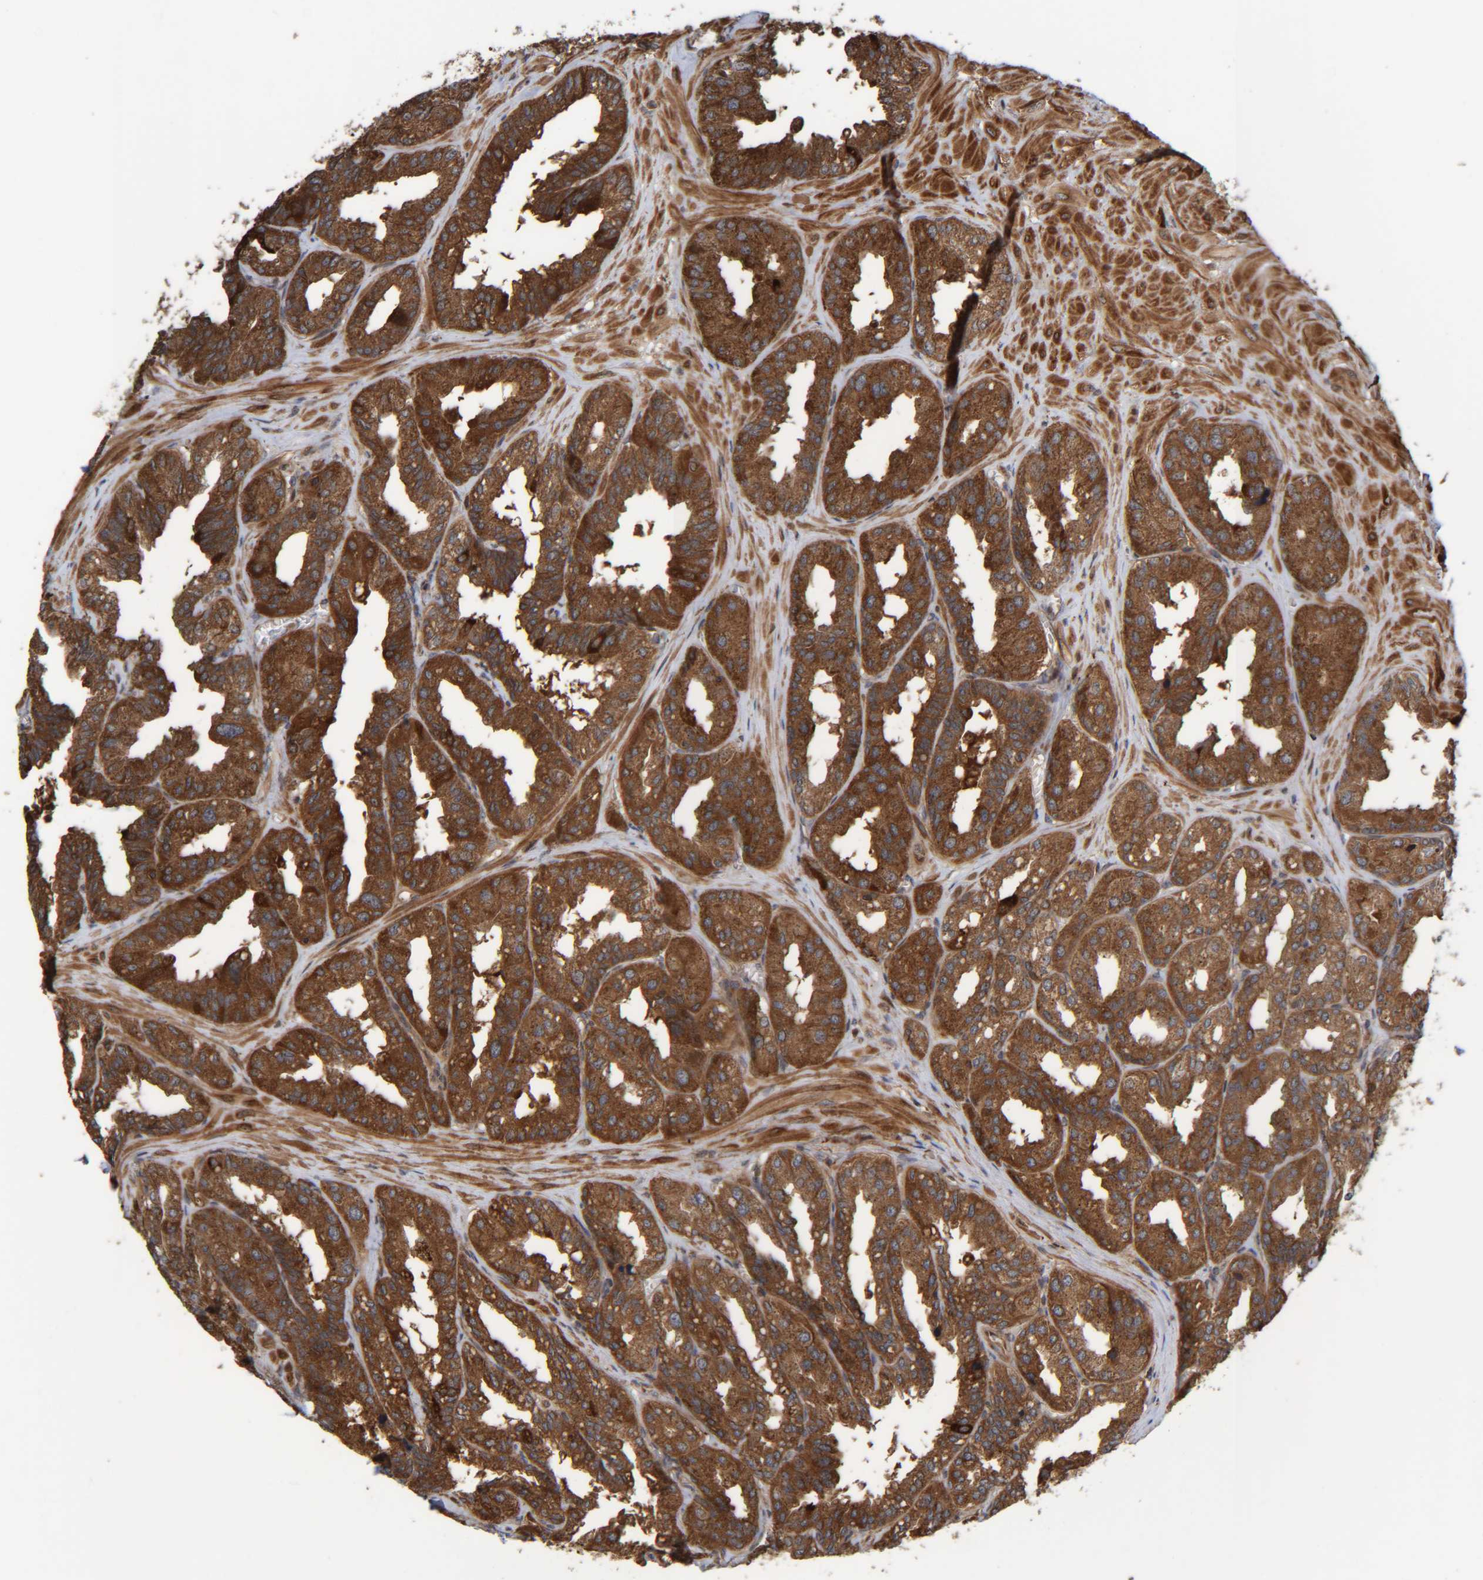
{"staining": {"intensity": "strong", "quantity": ">75%", "location": "cytoplasmic/membranous"}, "tissue": "seminal vesicle", "cell_type": "Glandular cells", "image_type": "normal", "snomed": [{"axis": "morphology", "description": "Normal tissue, NOS"}, {"axis": "topography", "description": "Prostate"}, {"axis": "topography", "description": "Seminal veicle"}], "caption": "Glandular cells display strong cytoplasmic/membranous staining in approximately >75% of cells in benign seminal vesicle. (Brightfield microscopy of DAB IHC at high magnification).", "gene": "CCDC57", "patient": {"sex": "male", "age": 51}}